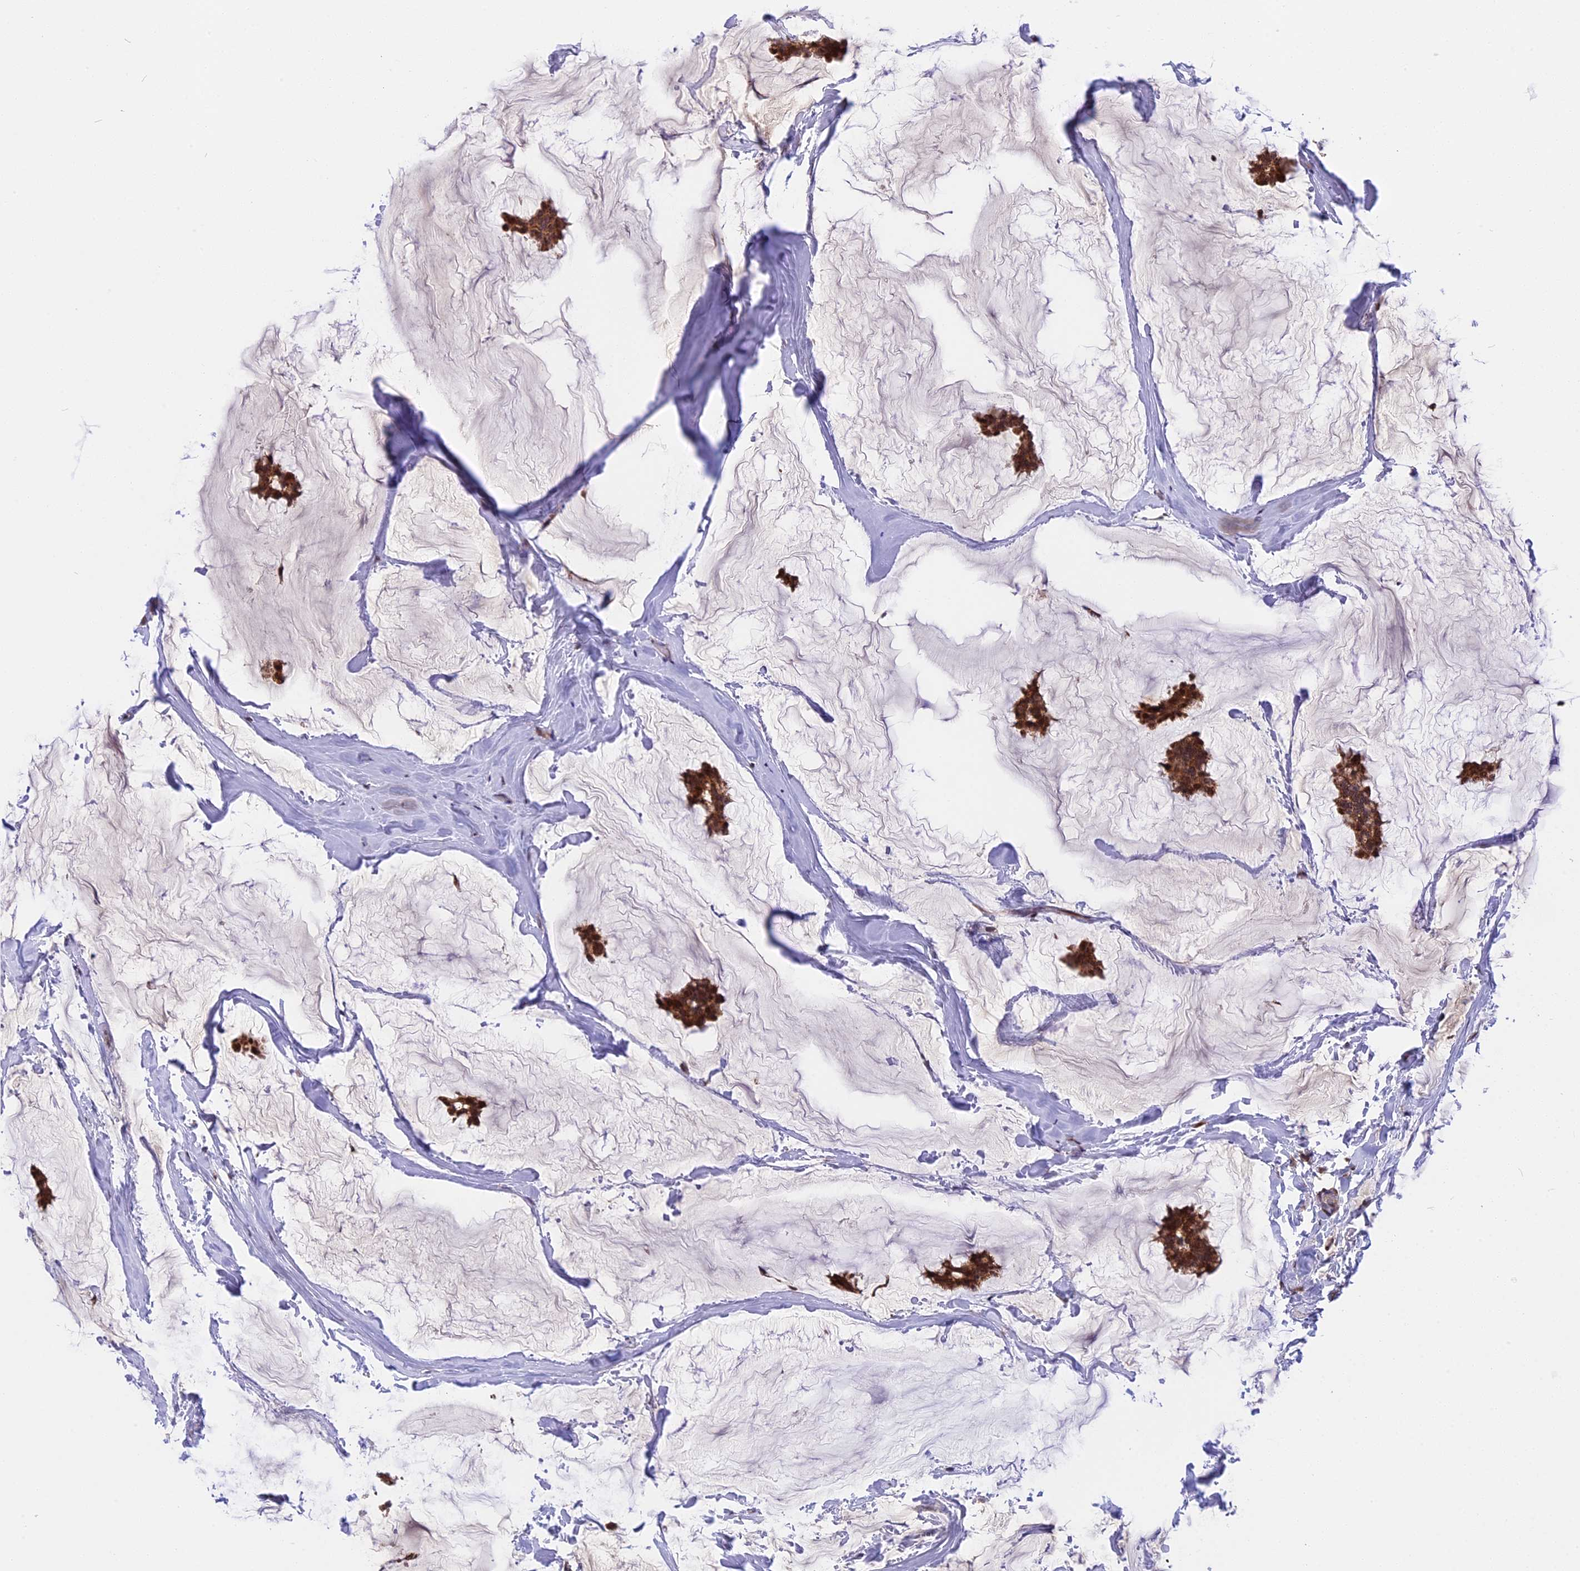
{"staining": {"intensity": "strong", "quantity": ">75%", "location": "cytoplasmic/membranous"}, "tissue": "breast cancer", "cell_type": "Tumor cells", "image_type": "cancer", "snomed": [{"axis": "morphology", "description": "Duct carcinoma"}, {"axis": "topography", "description": "Breast"}], "caption": "Protein staining by IHC reveals strong cytoplasmic/membranous positivity in about >75% of tumor cells in breast cancer (invasive ductal carcinoma).", "gene": "RERGL", "patient": {"sex": "female", "age": 93}}